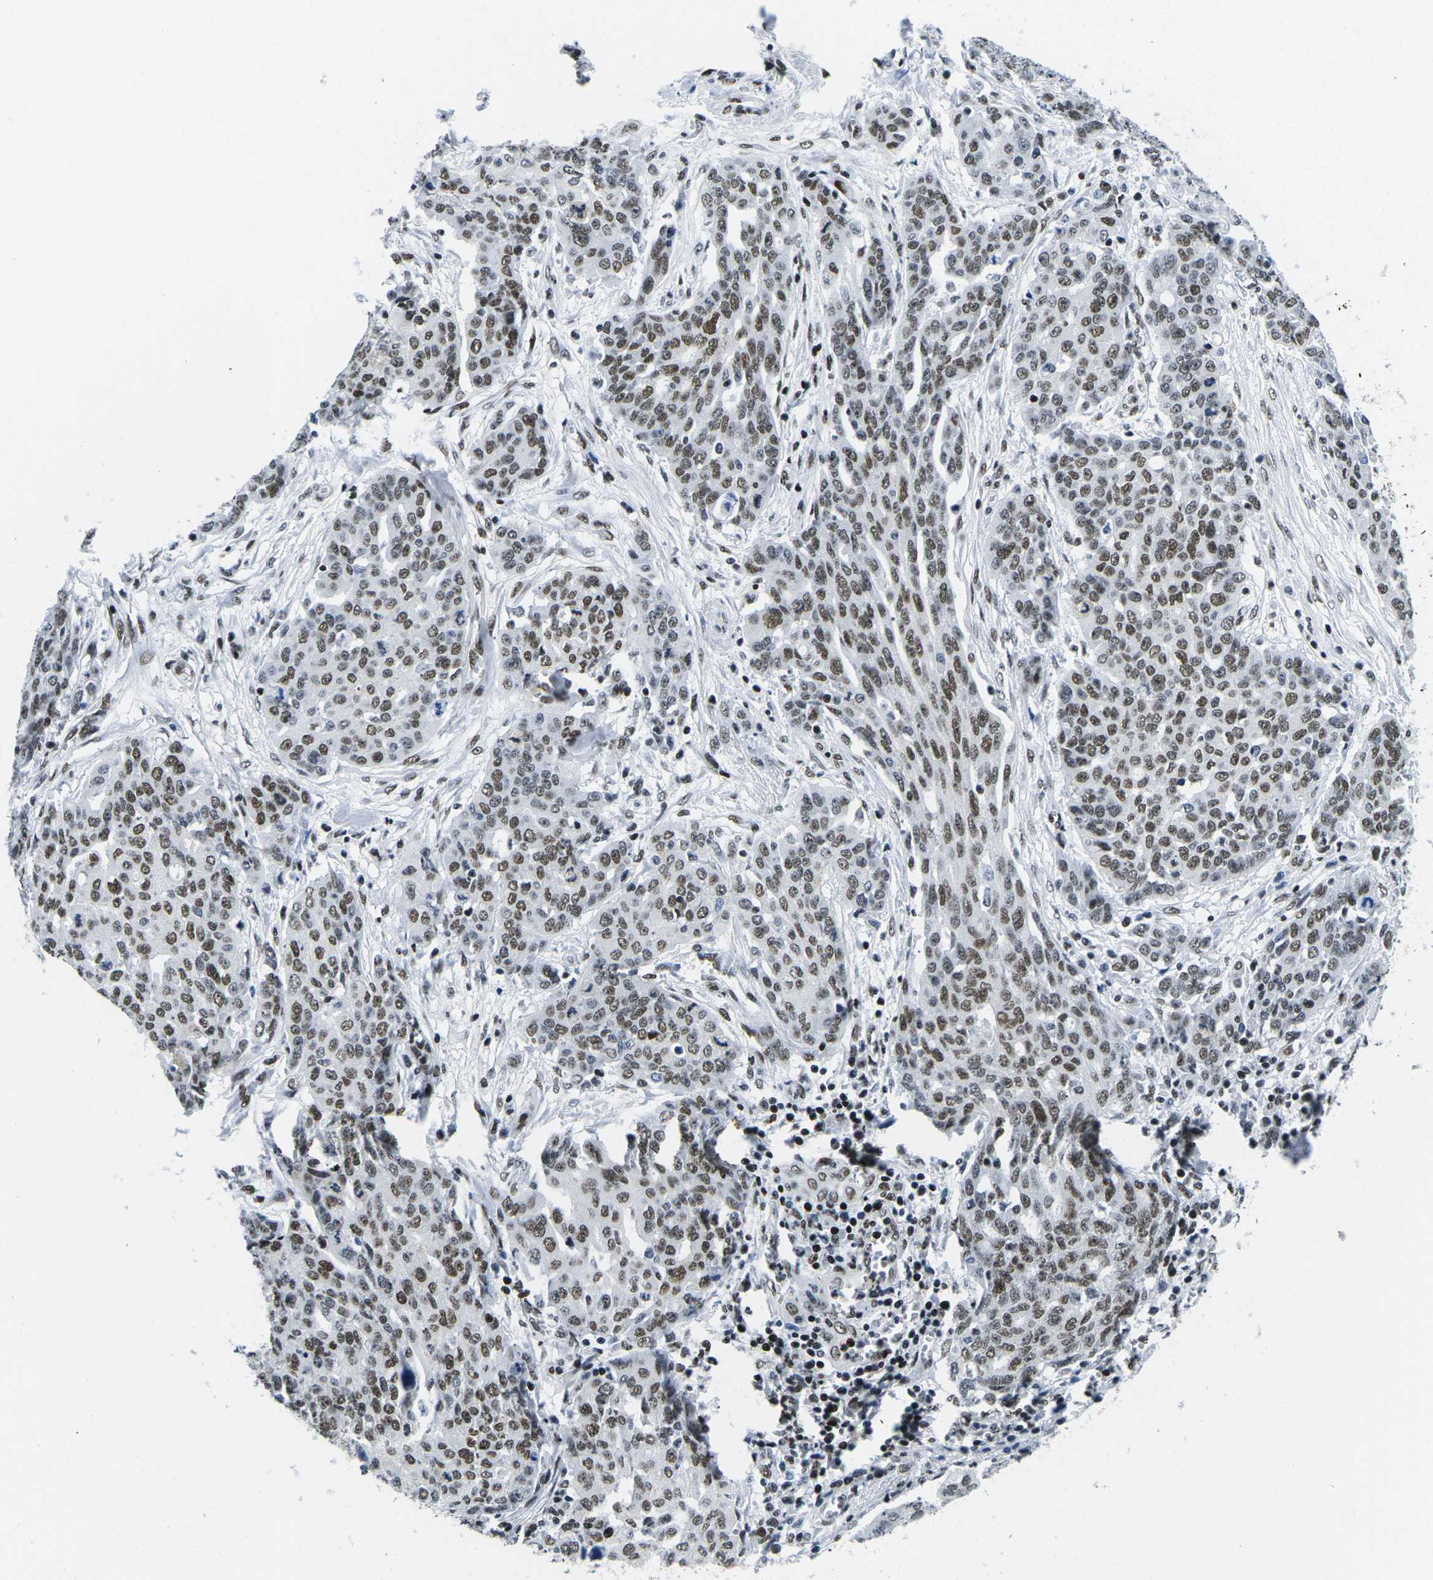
{"staining": {"intensity": "moderate", "quantity": ">75%", "location": "nuclear"}, "tissue": "ovarian cancer", "cell_type": "Tumor cells", "image_type": "cancer", "snomed": [{"axis": "morphology", "description": "Cystadenocarcinoma, serous, NOS"}, {"axis": "topography", "description": "Soft tissue"}, {"axis": "topography", "description": "Ovary"}], "caption": "Immunohistochemical staining of human ovarian serous cystadenocarcinoma displays medium levels of moderate nuclear staining in about >75% of tumor cells.", "gene": "ATF1", "patient": {"sex": "female", "age": 57}}